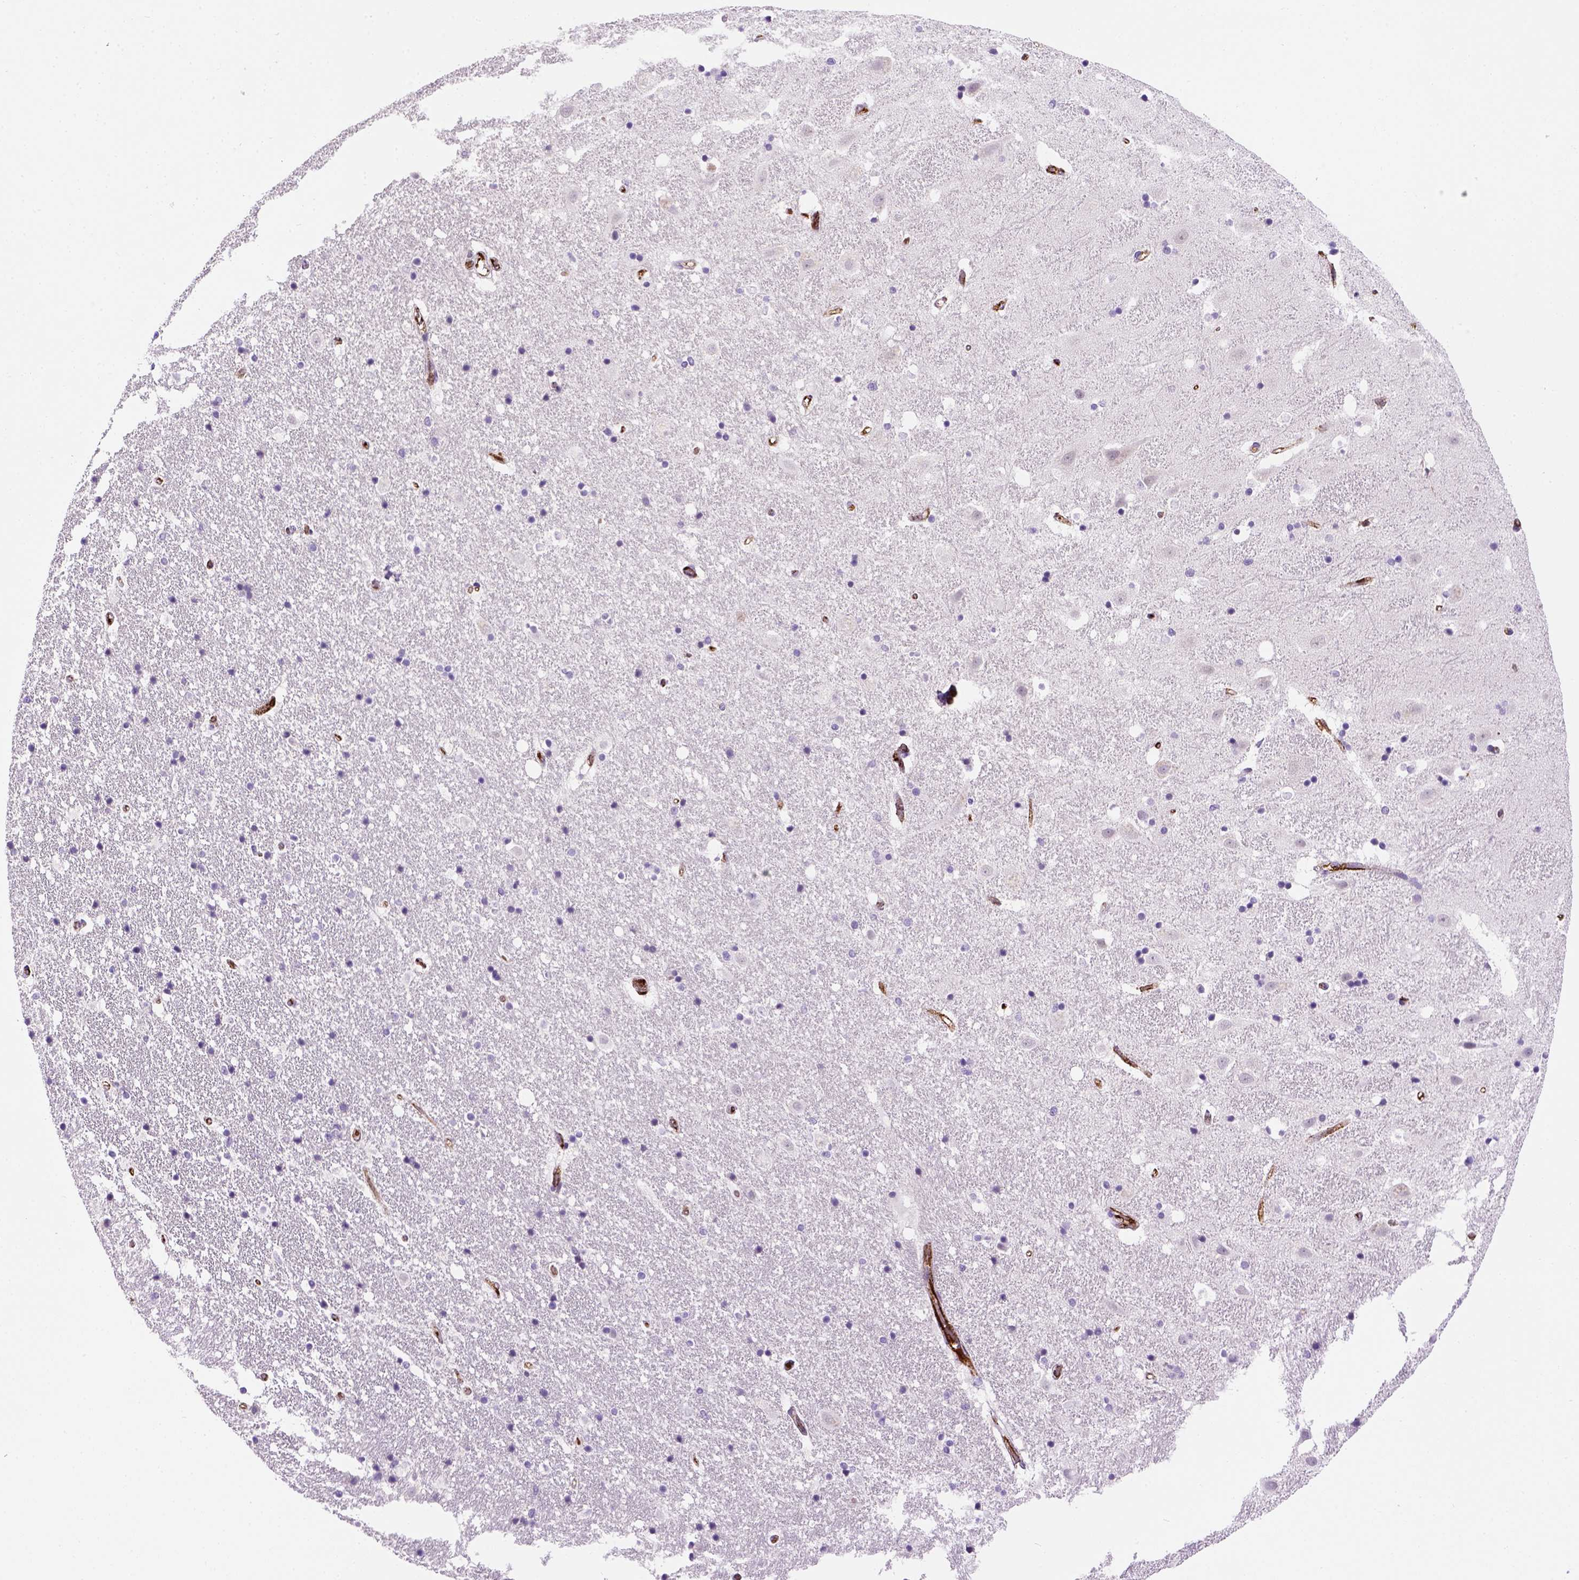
{"staining": {"intensity": "negative", "quantity": "none", "location": "none"}, "tissue": "hippocampus", "cell_type": "Glial cells", "image_type": "normal", "snomed": [{"axis": "morphology", "description": "Normal tissue, NOS"}, {"axis": "topography", "description": "Hippocampus"}], "caption": "The image shows no significant staining in glial cells of hippocampus.", "gene": "VWF", "patient": {"sex": "male", "age": 49}}